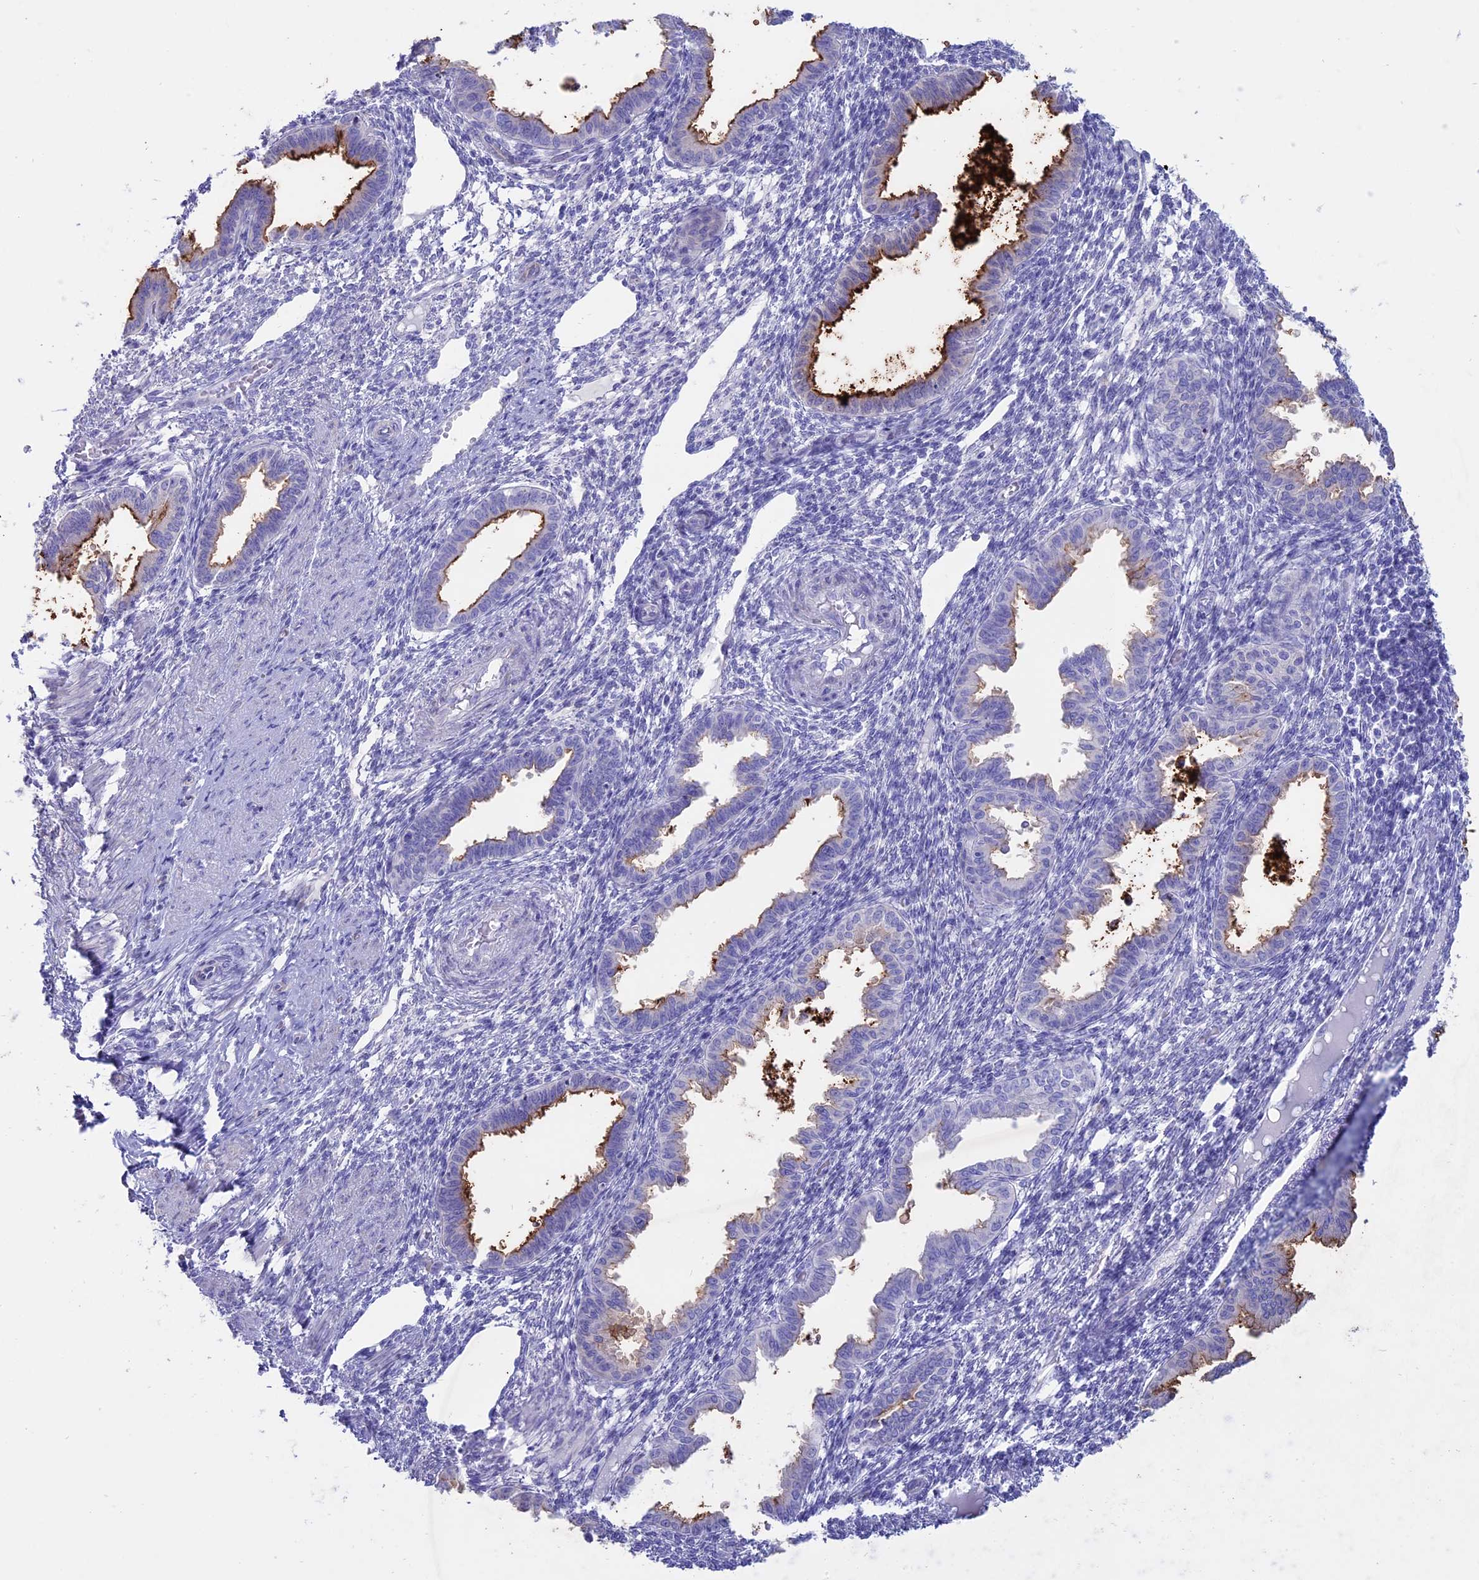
{"staining": {"intensity": "negative", "quantity": "none", "location": "none"}, "tissue": "endometrium", "cell_type": "Cells in endometrial stroma", "image_type": "normal", "snomed": [{"axis": "morphology", "description": "Normal tissue, NOS"}, {"axis": "topography", "description": "Endometrium"}], "caption": "IHC photomicrograph of benign human endometrium stained for a protein (brown), which shows no staining in cells in endometrial stroma. Nuclei are stained in blue.", "gene": "OR2AE1", "patient": {"sex": "female", "age": 33}}